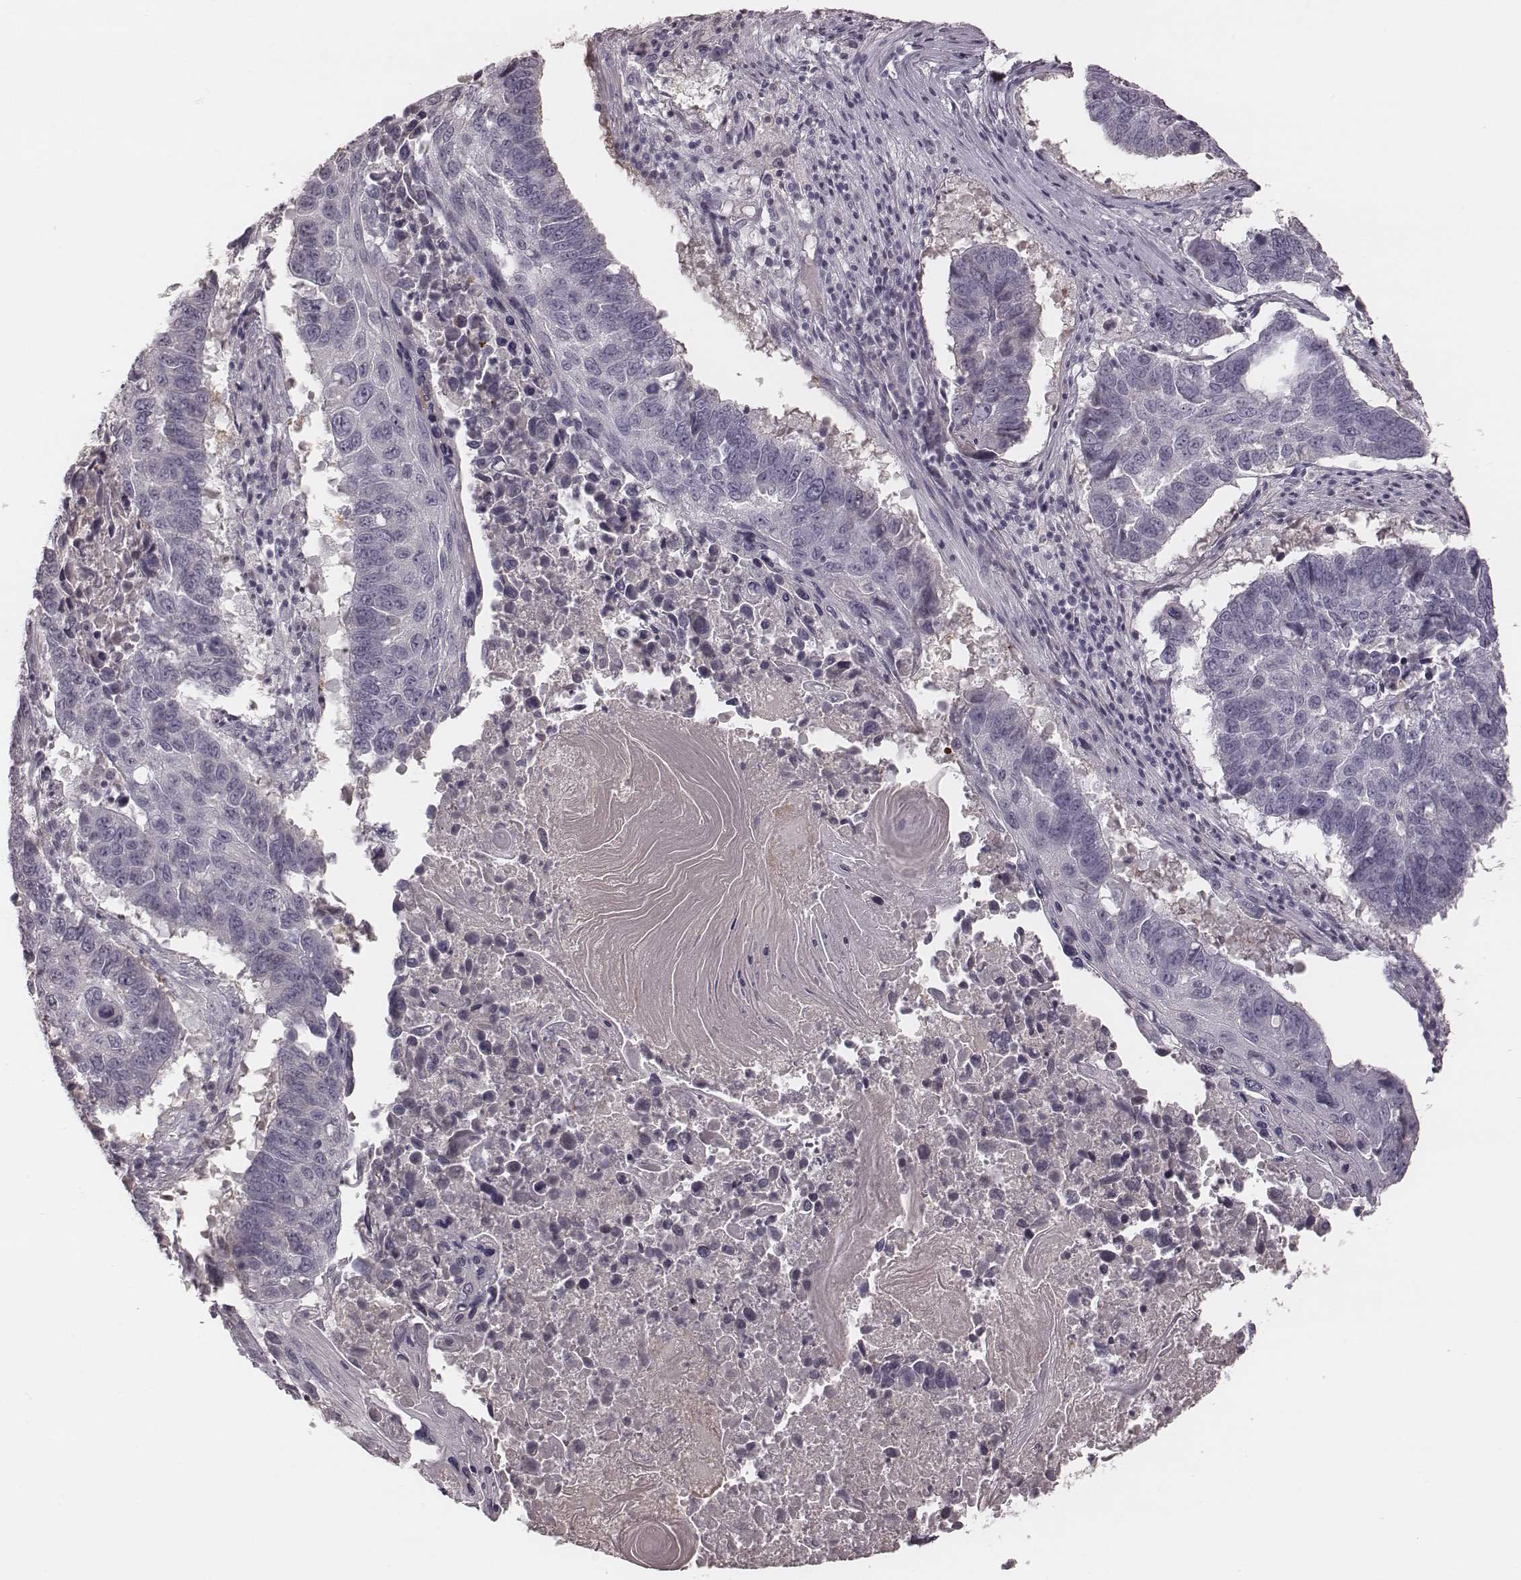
{"staining": {"intensity": "negative", "quantity": "none", "location": "none"}, "tissue": "lung cancer", "cell_type": "Tumor cells", "image_type": "cancer", "snomed": [{"axis": "morphology", "description": "Squamous cell carcinoma, NOS"}, {"axis": "topography", "description": "Lung"}], "caption": "Micrograph shows no protein expression in tumor cells of lung cancer tissue.", "gene": "SMIM24", "patient": {"sex": "male", "age": 73}}